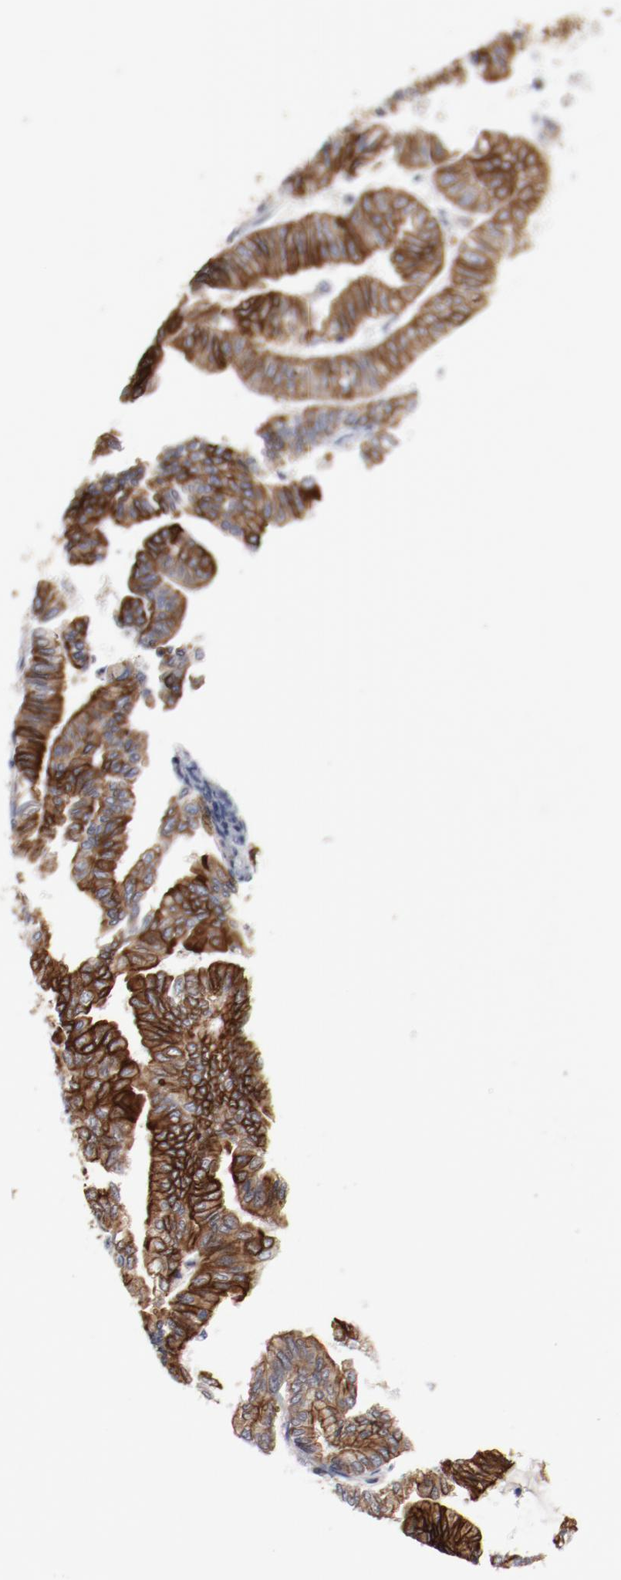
{"staining": {"intensity": "strong", "quantity": ">75%", "location": "cytoplasmic/membranous"}, "tissue": "endometrial cancer", "cell_type": "Tumor cells", "image_type": "cancer", "snomed": [{"axis": "morphology", "description": "Adenocarcinoma, NOS"}, {"axis": "topography", "description": "Endometrium"}], "caption": "An IHC image of neoplastic tissue is shown. Protein staining in brown labels strong cytoplasmic/membranous positivity in adenocarcinoma (endometrial) within tumor cells. (Brightfield microscopy of DAB IHC at high magnification).", "gene": "TSPAN6", "patient": {"sex": "female", "age": 79}}